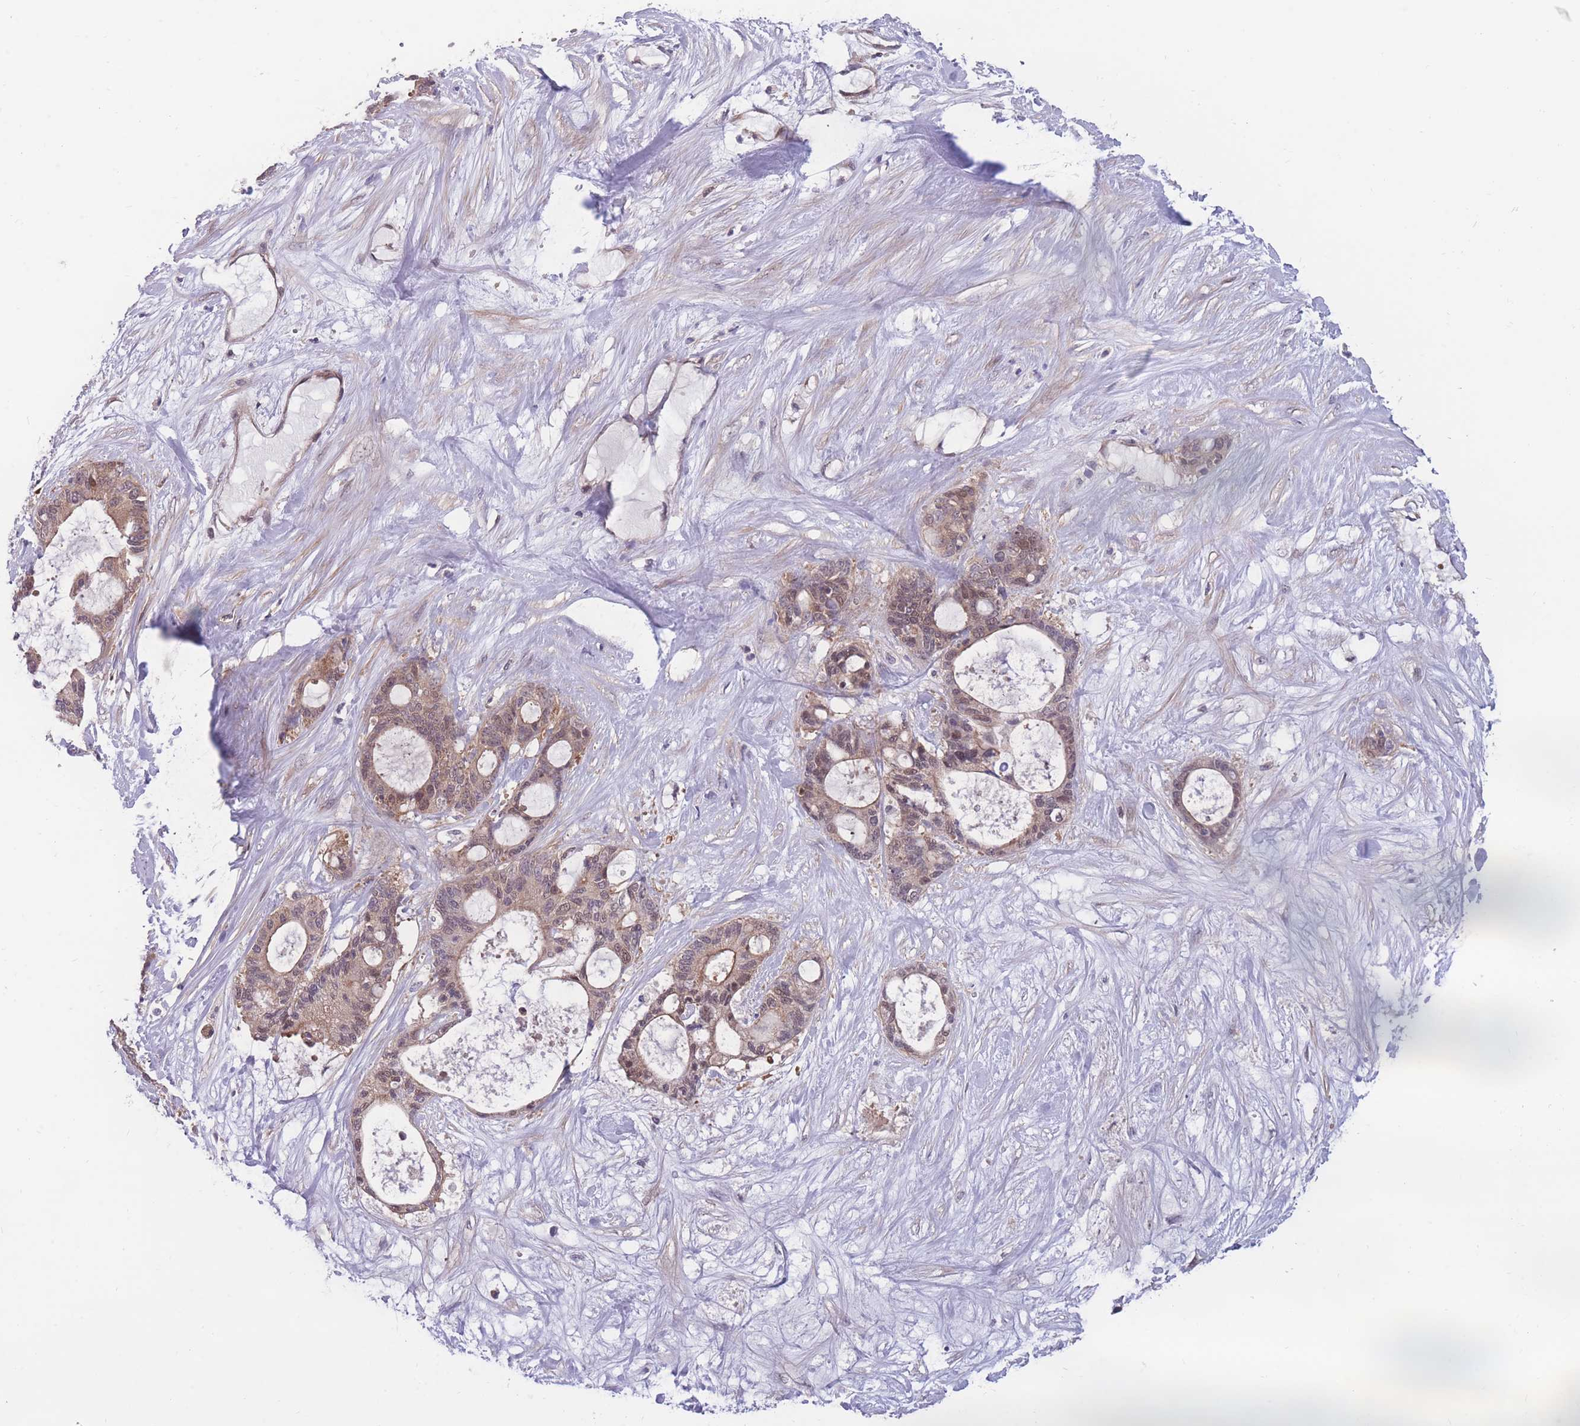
{"staining": {"intensity": "weak", "quantity": ">75%", "location": "cytoplasmic/membranous"}, "tissue": "liver cancer", "cell_type": "Tumor cells", "image_type": "cancer", "snomed": [{"axis": "morphology", "description": "Normal tissue, NOS"}, {"axis": "morphology", "description": "Cholangiocarcinoma"}, {"axis": "topography", "description": "Liver"}, {"axis": "topography", "description": "Peripheral nerve tissue"}], "caption": "Protein analysis of cholangiocarcinoma (liver) tissue exhibits weak cytoplasmic/membranous staining in about >75% of tumor cells.", "gene": "UBE2N", "patient": {"sex": "female", "age": 73}}